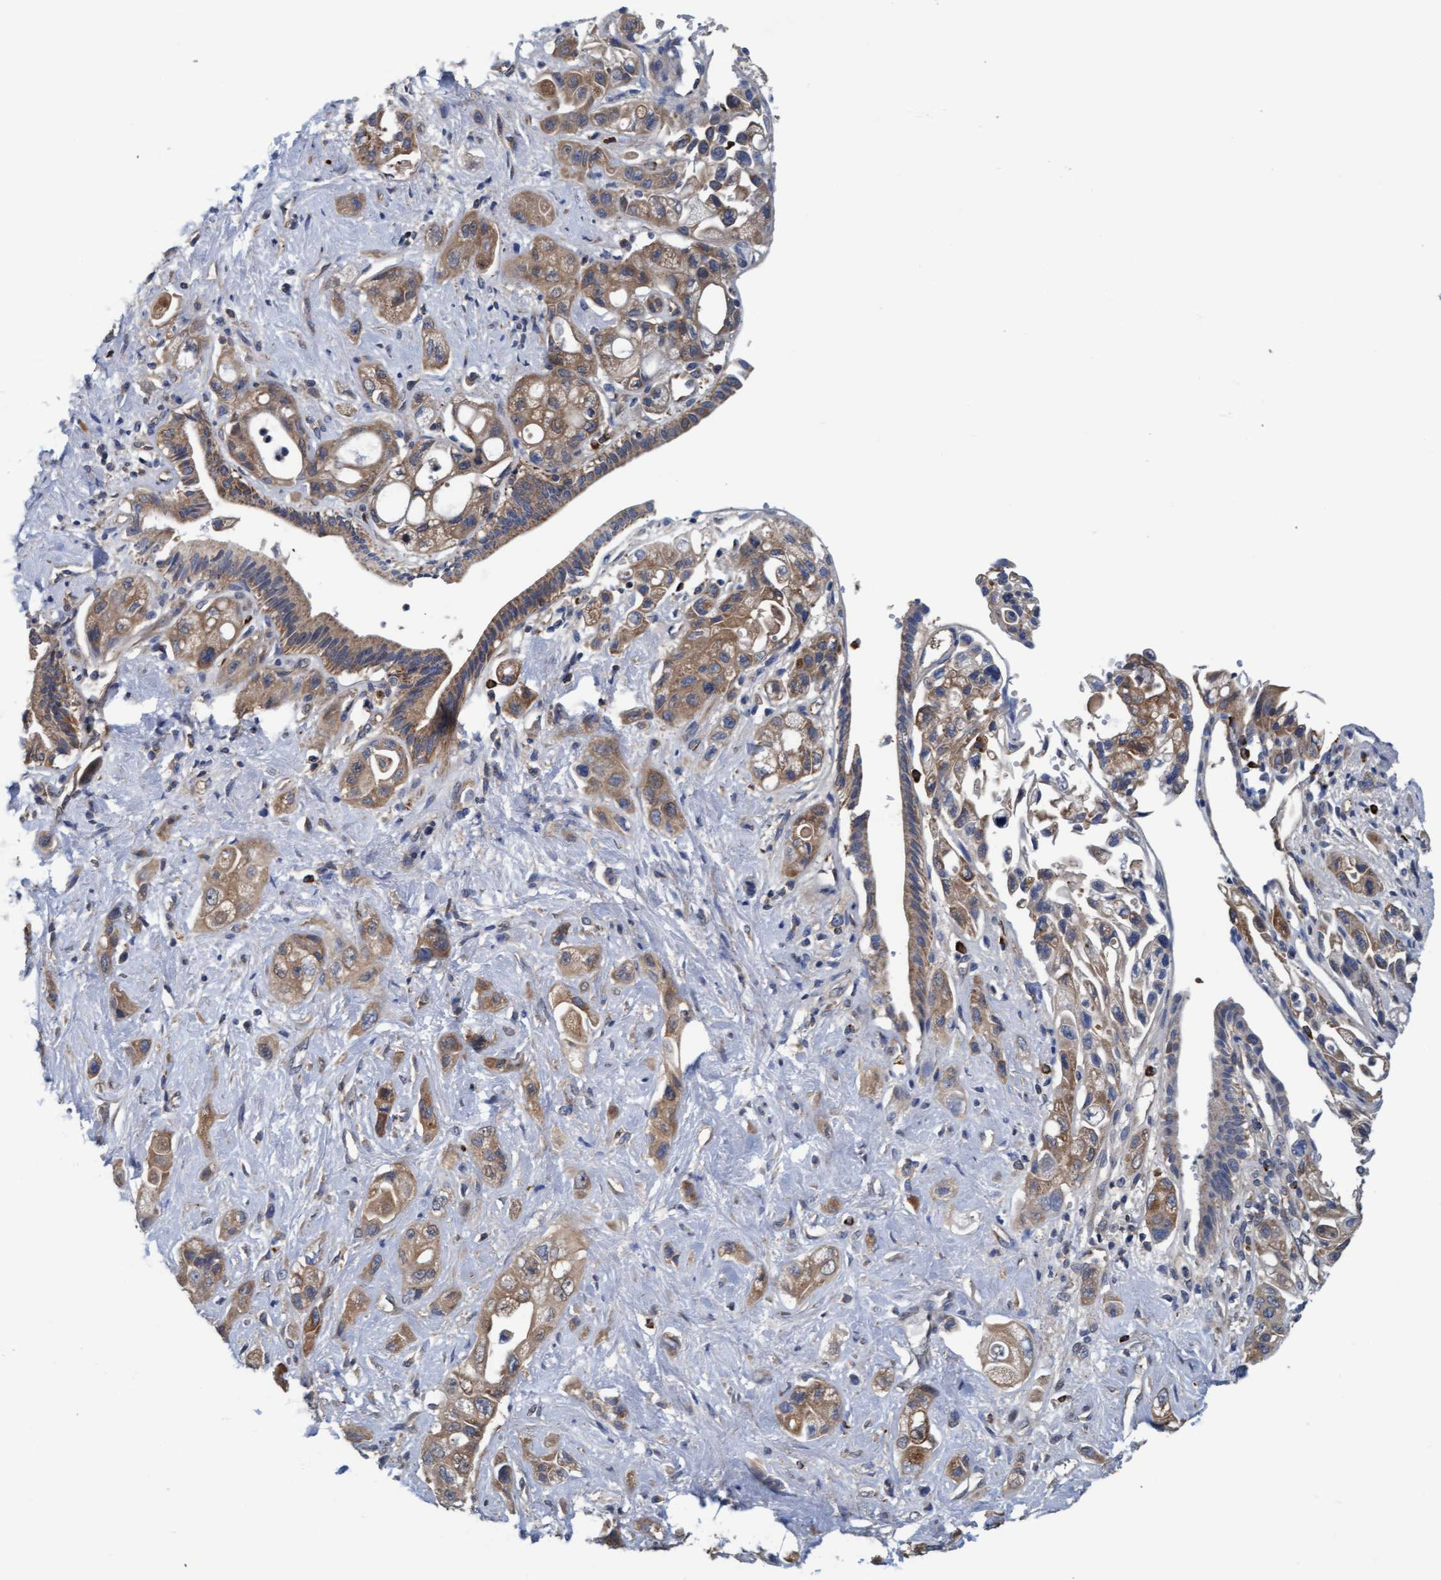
{"staining": {"intensity": "weak", "quantity": ">75%", "location": "cytoplasmic/membranous"}, "tissue": "pancreatic cancer", "cell_type": "Tumor cells", "image_type": "cancer", "snomed": [{"axis": "morphology", "description": "Adenocarcinoma, NOS"}, {"axis": "topography", "description": "Pancreas"}], "caption": "Weak cytoplasmic/membranous protein positivity is identified in approximately >75% of tumor cells in pancreatic cancer.", "gene": "LRSAM1", "patient": {"sex": "female", "age": 66}}